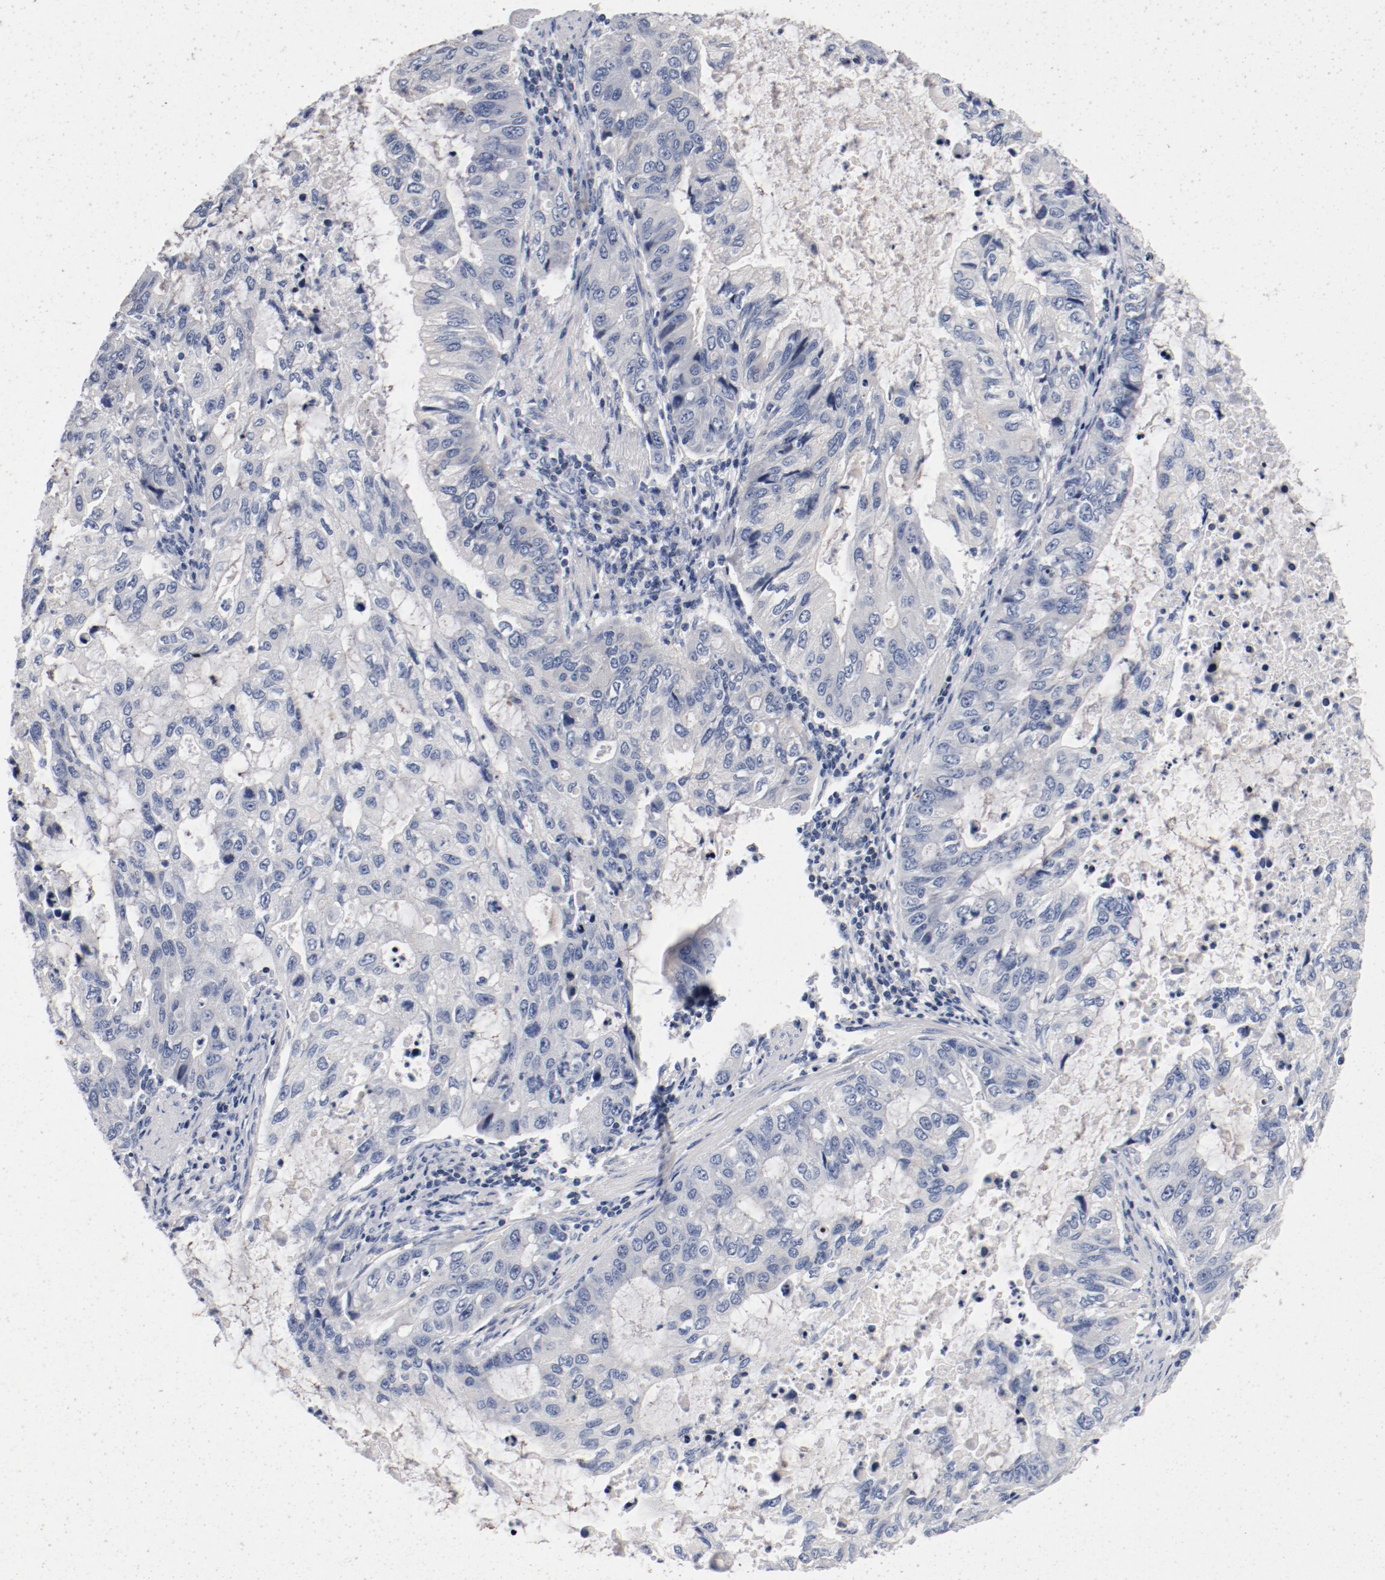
{"staining": {"intensity": "negative", "quantity": "none", "location": "none"}, "tissue": "stomach cancer", "cell_type": "Tumor cells", "image_type": "cancer", "snomed": [{"axis": "morphology", "description": "Adenocarcinoma, NOS"}, {"axis": "topography", "description": "Stomach, upper"}], "caption": "Histopathology image shows no protein positivity in tumor cells of stomach cancer tissue.", "gene": "PIM1", "patient": {"sex": "female", "age": 52}}